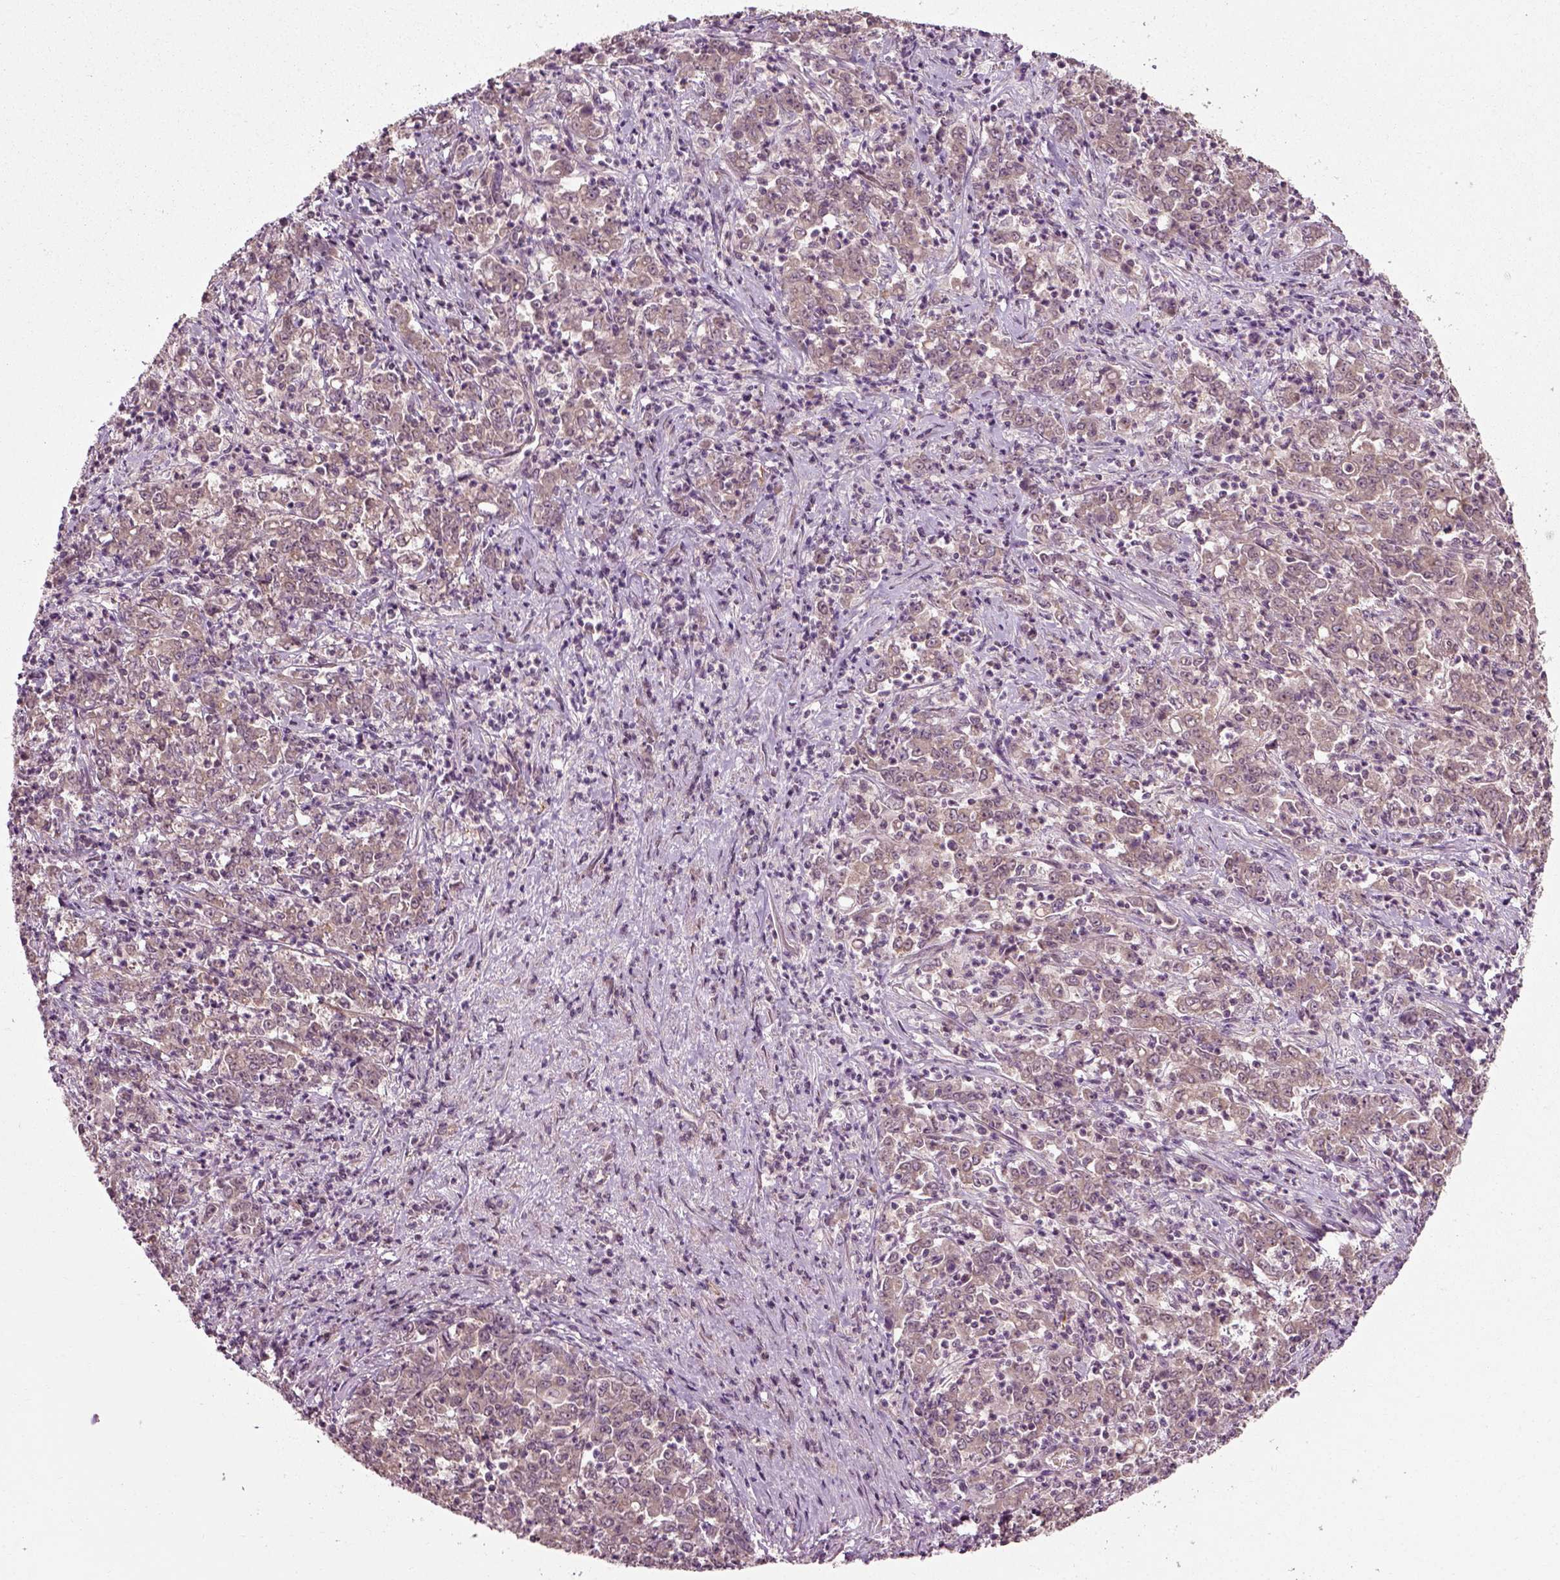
{"staining": {"intensity": "weak", "quantity": ">75%", "location": "cytoplasmic/membranous"}, "tissue": "stomach cancer", "cell_type": "Tumor cells", "image_type": "cancer", "snomed": [{"axis": "morphology", "description": "Adenocarcinoma, NOS"}, {"axis": "topography", "description": "Stomach, lower"}], "caption": "A brown stain highlights weak cytoplasmic/membranous positivity of a protein in human stomach cancer (adenocarcinoma) tumor cells. The protein of interest is stained brown, and the nuclei are stained in blue (DAB IHC with brightfield microscopy, high magnification).", "gene": "PLCD3", "patient": {"sex": "female", "age": 71}}